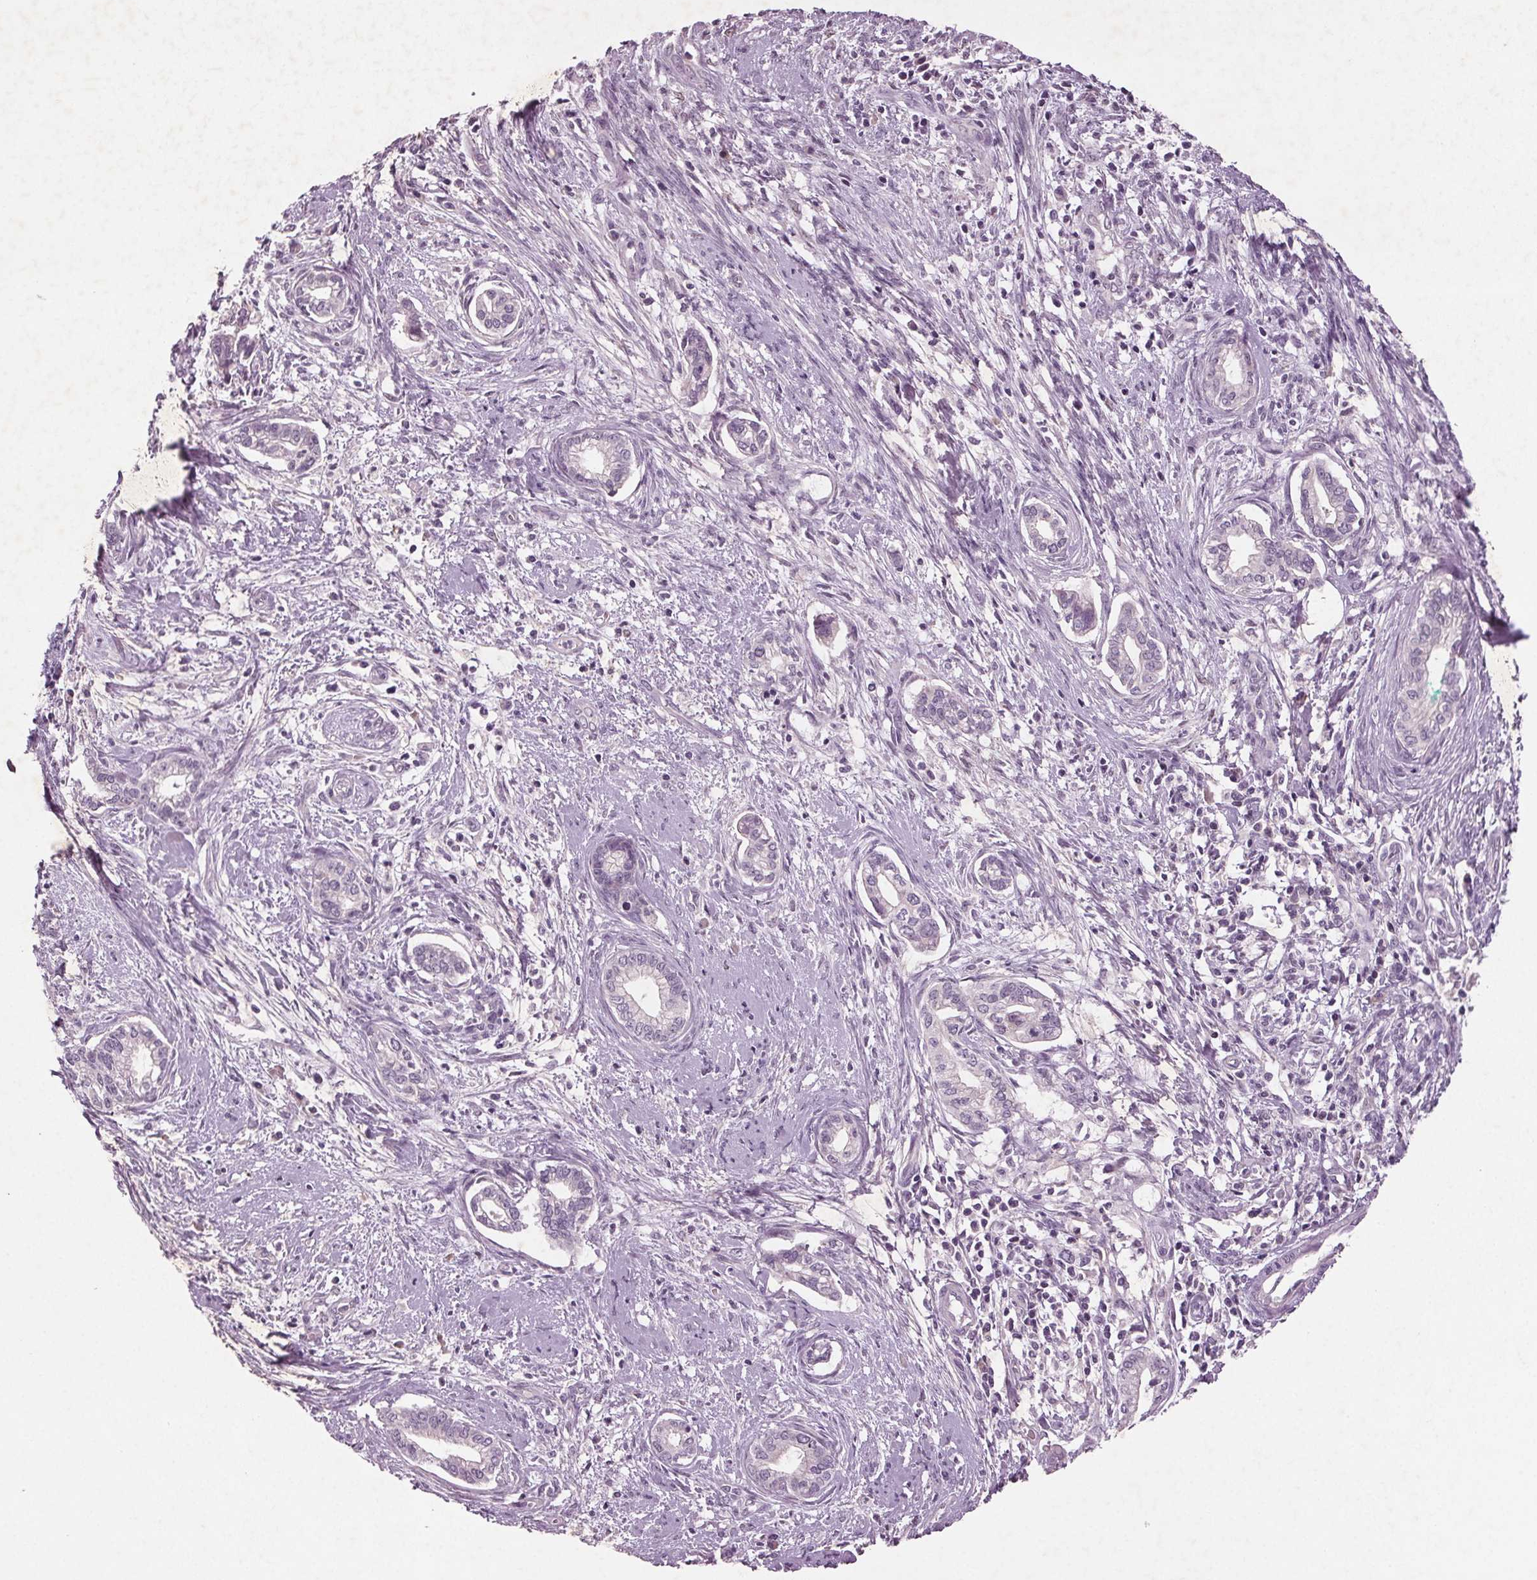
{"staining": {"intensity": "negative", "quantity": "none", "location": "none"}, "tissue": "cervical cancer", "cell_type": "Tumor cells", "image_type": "cancer", "snomed": [{"axis": "morphology", "description": "Adenocarcinoma, NOS"}, {"axis": "topography", "description": "Cervix"}], "caption": "High power microscopy micrograph of an immunohistochemistry (IHC) histopathology image of cervical cancer (adenocarcinoma), revealing no significant expression in tumor cells.", "gene": "BHLHE22", "patient": {"sex": "female", "age": 62}}